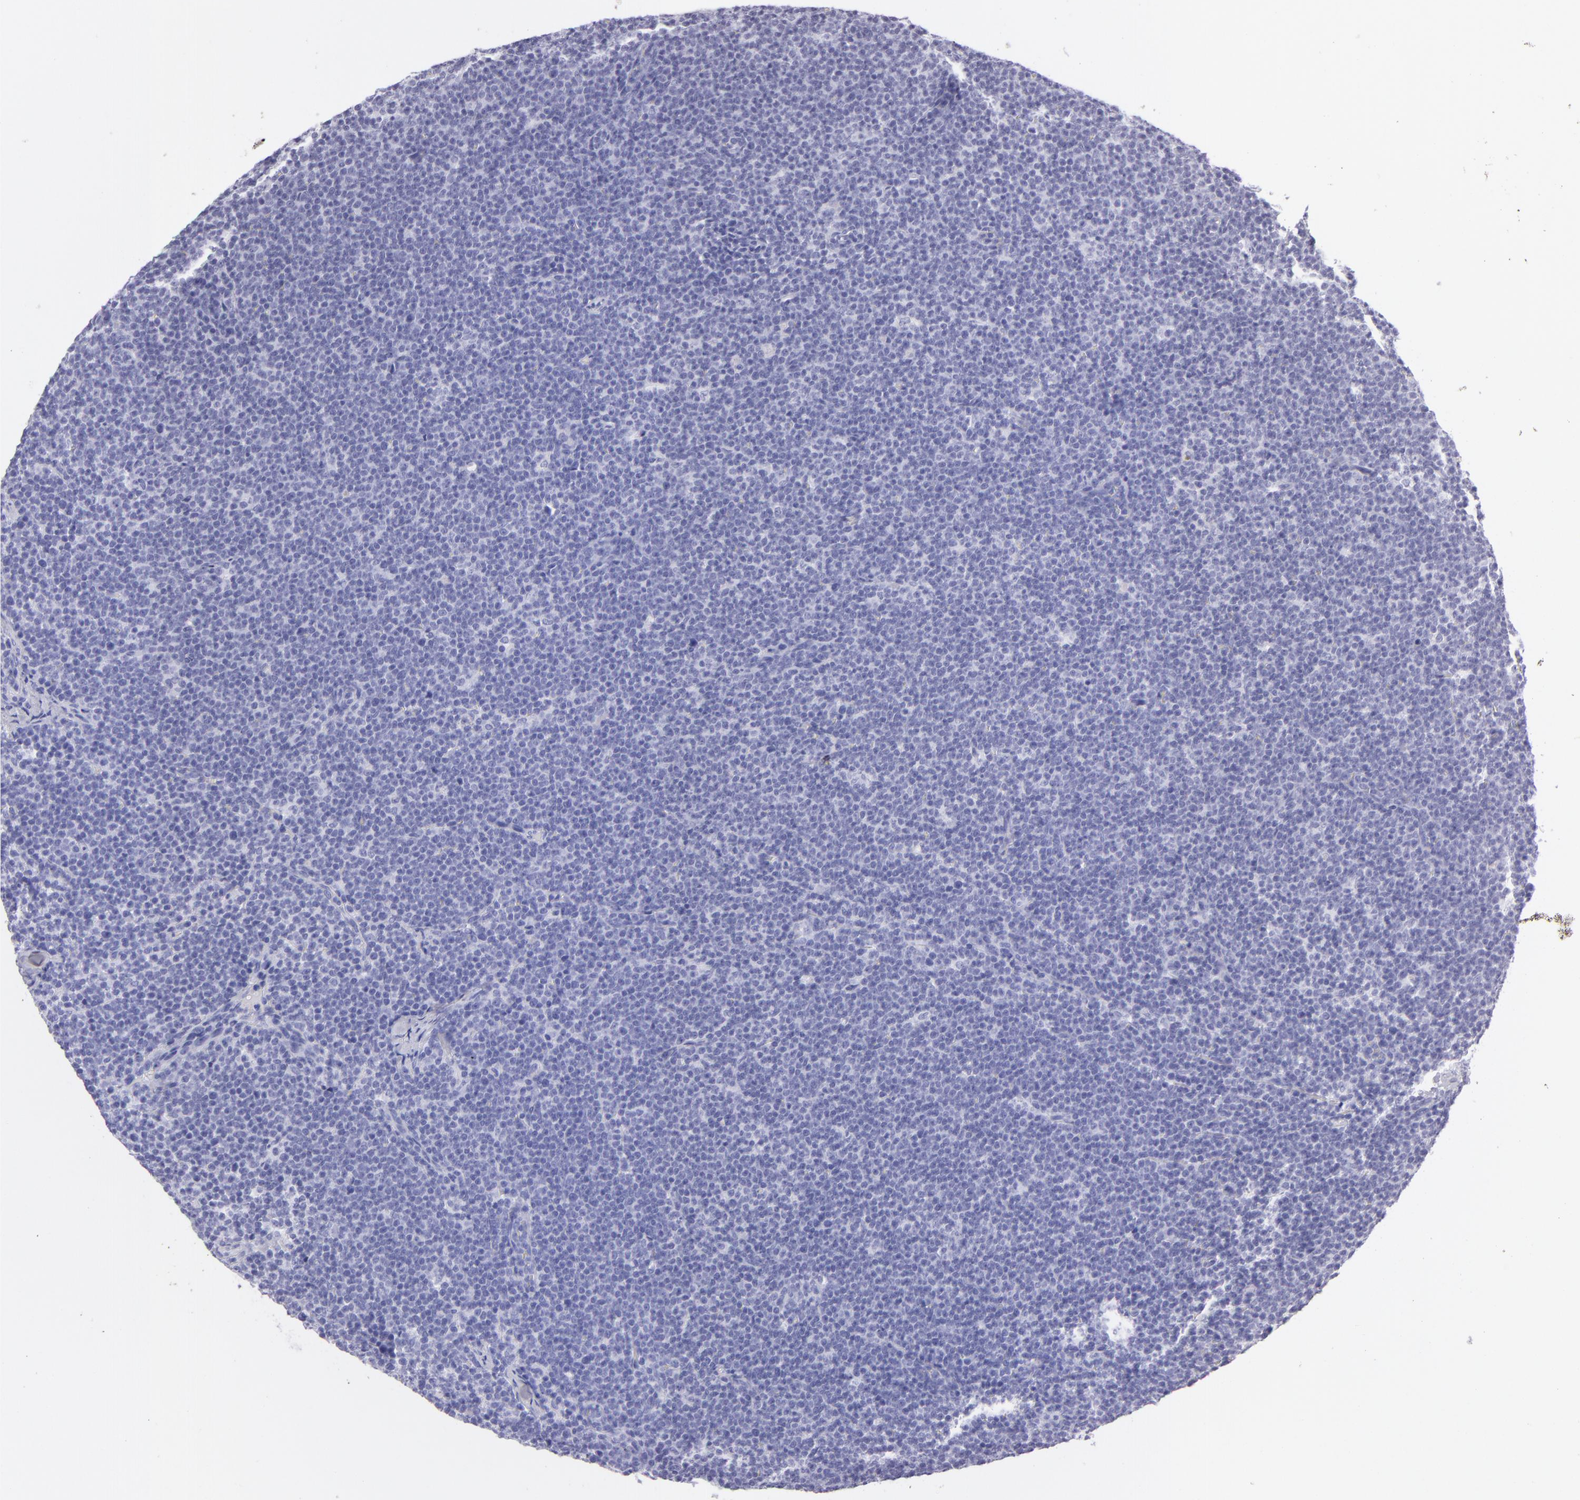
{"staining": {"intensity": "negative", "quantity": "none", "location": "none"}, "tissue": "lymphoma", "cell_type": "Tumor cells", "image_type": "cancer", "snomed": [{"axis": "morphology", "description": "Malignant lymphoma, non-Hodgkin's type, High grade"}, {"axis": "topography", "description": "Lymph node"}], "caption": "Tumor cells show no significant protein staining in high-grade malignant lymphoma, non-Hodgkin's type. (DAB immunohistochemistry (IHC) visualized using brightfield microscopy, high magnification).", "gene": "PVALB", "patient": {"sex": "female", "age": 58}}